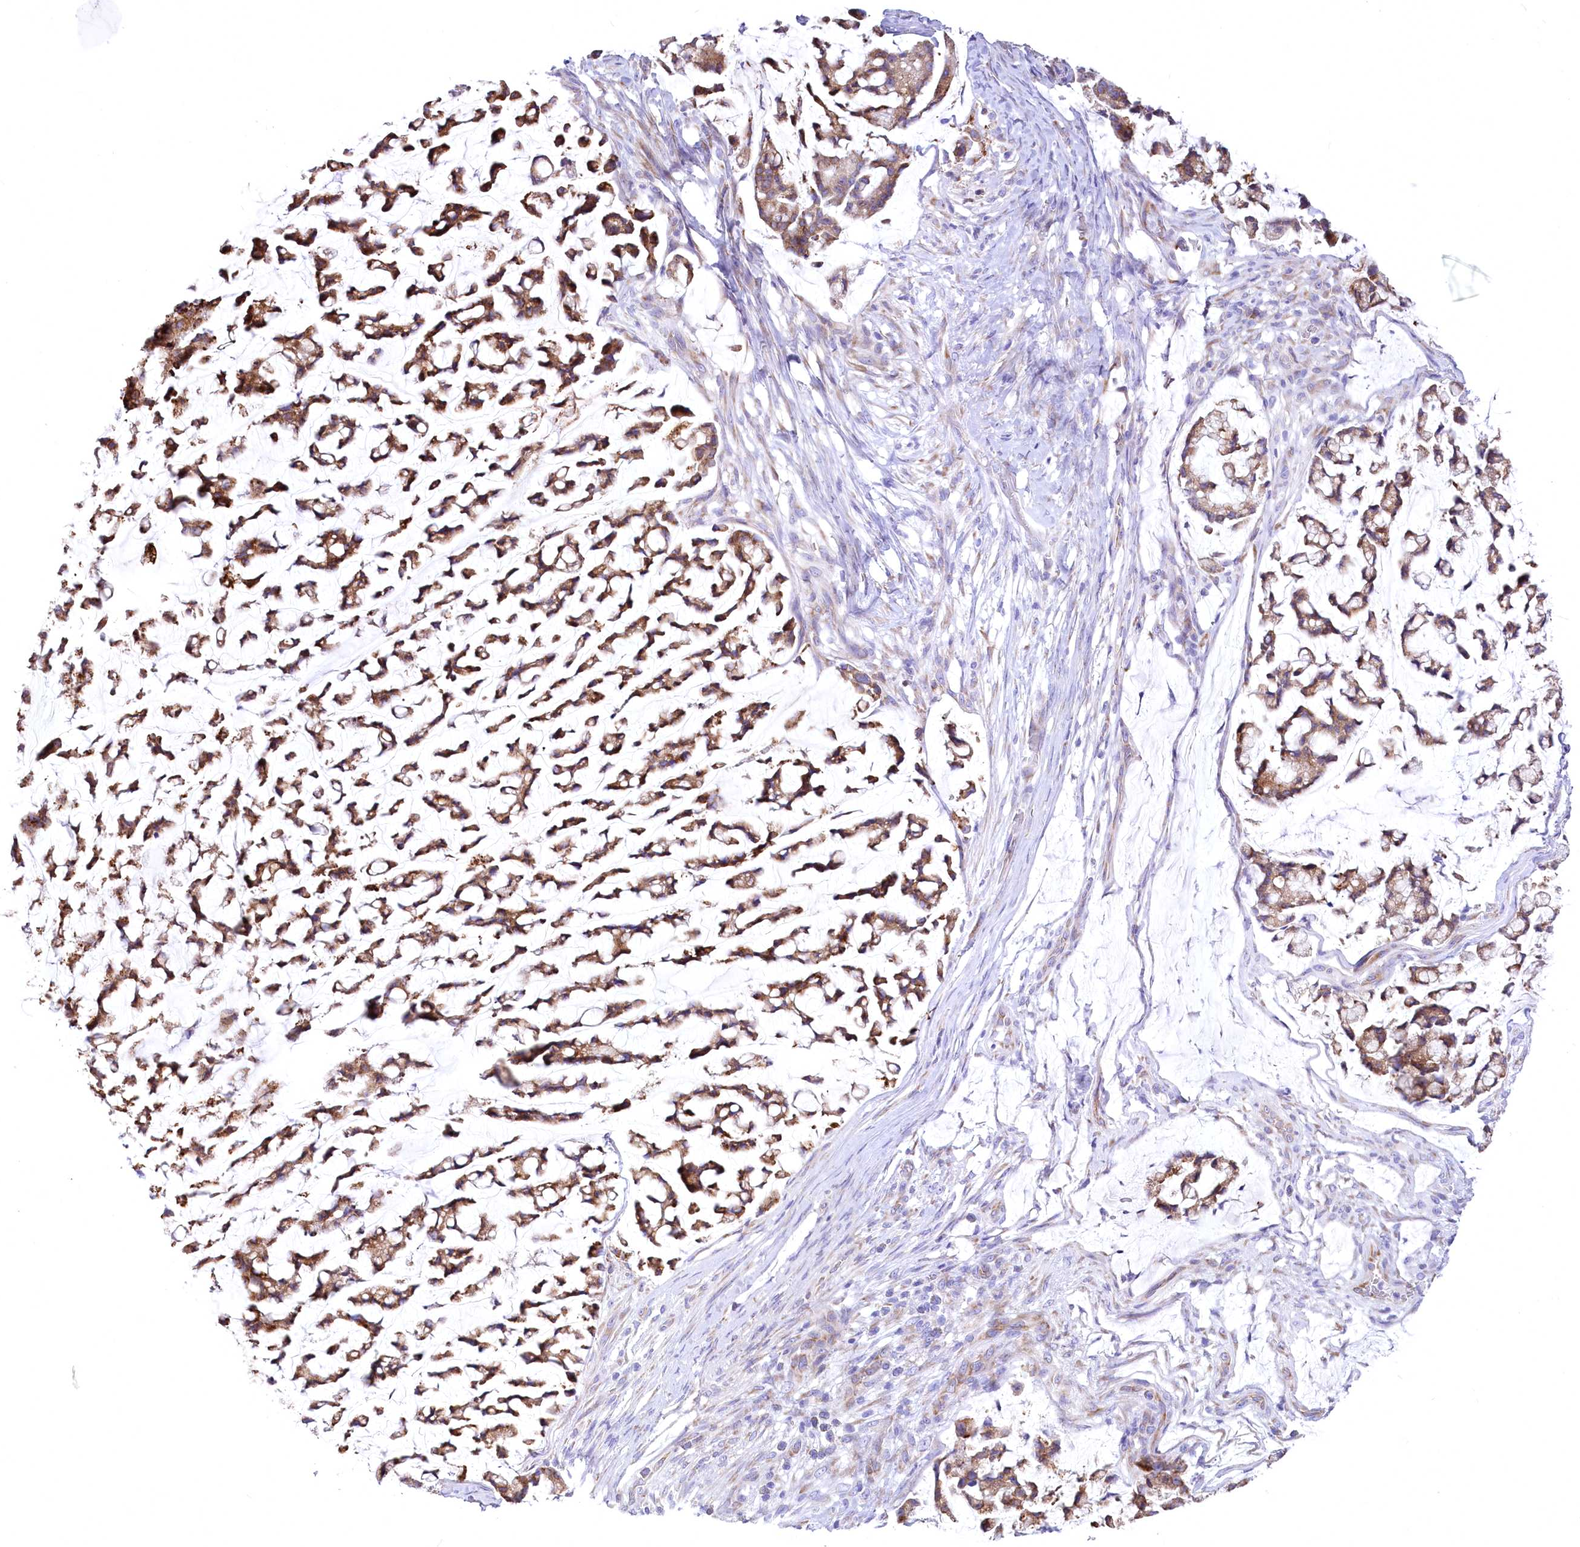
{"staining": {"intensity": "moderate", "quantity": ">75%", "location": "cytoplasmic/membranous"}, "tissue": "stomach cancer", "cell_type": "Tumor cells", "image_type": "cancer", "snomed": [{"axis": "morphology", "description": "Adenocarcinoma, NOS"}, {"axis": "topography", "description": "Stomach, lower"}], "caption": "Immunohistochemistry (IHC) micrograph of neoplastic tissue: human stomach cancer stained using immunohistochemistry reveals medium levels of moderate protein expression localized specifically in the cytoplasmic/membranous of tumor cells, appearing as a cytoplasmic/membranous brown color.", "gene": "STT3B", "patient": {"sex": "male", "age": 67}}